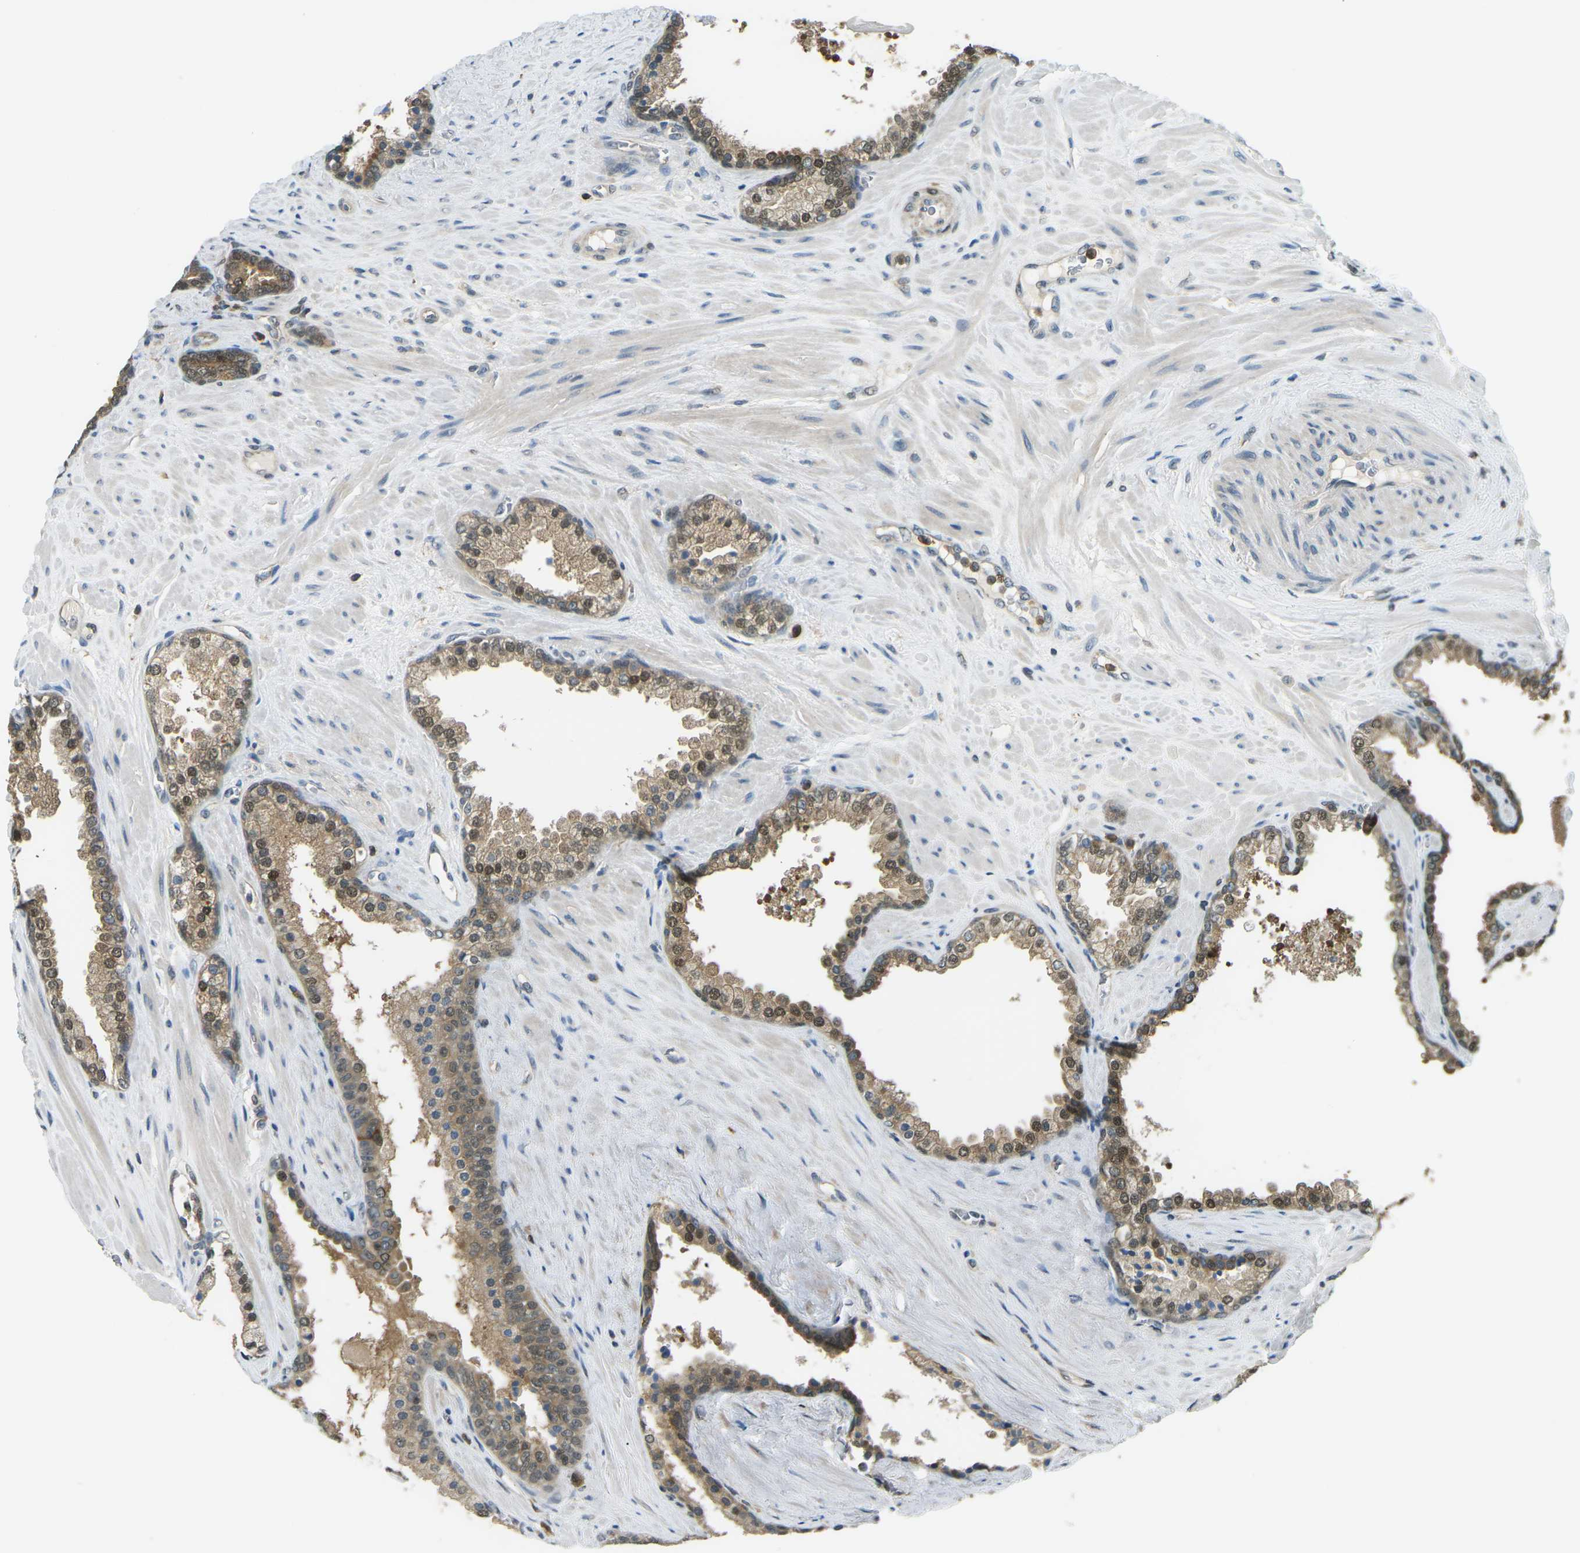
{"staining": {"intensity": "moderate", "quantity": ">75%", "location": "cytoplasmic/membranous,nuclear"}, "tissue": "prostate cancer", "cell_type": "Tumor cells", "image_type": "cancer", "snomed": [{"axis": "morphology", "description": "Adenocarcinoma, Low grade"}, {"axis": "topography", "description": "Prostate"}], "caption": "Low-grade adenocarcinoma (prostate) stained with a brown dye reveals moderate cytoplasmic/membranous and nuclear positive staining in approximately >75% of tumor cells.", "gene": "PIEZO2", "patient": {"sex": "male", "age": 63}}